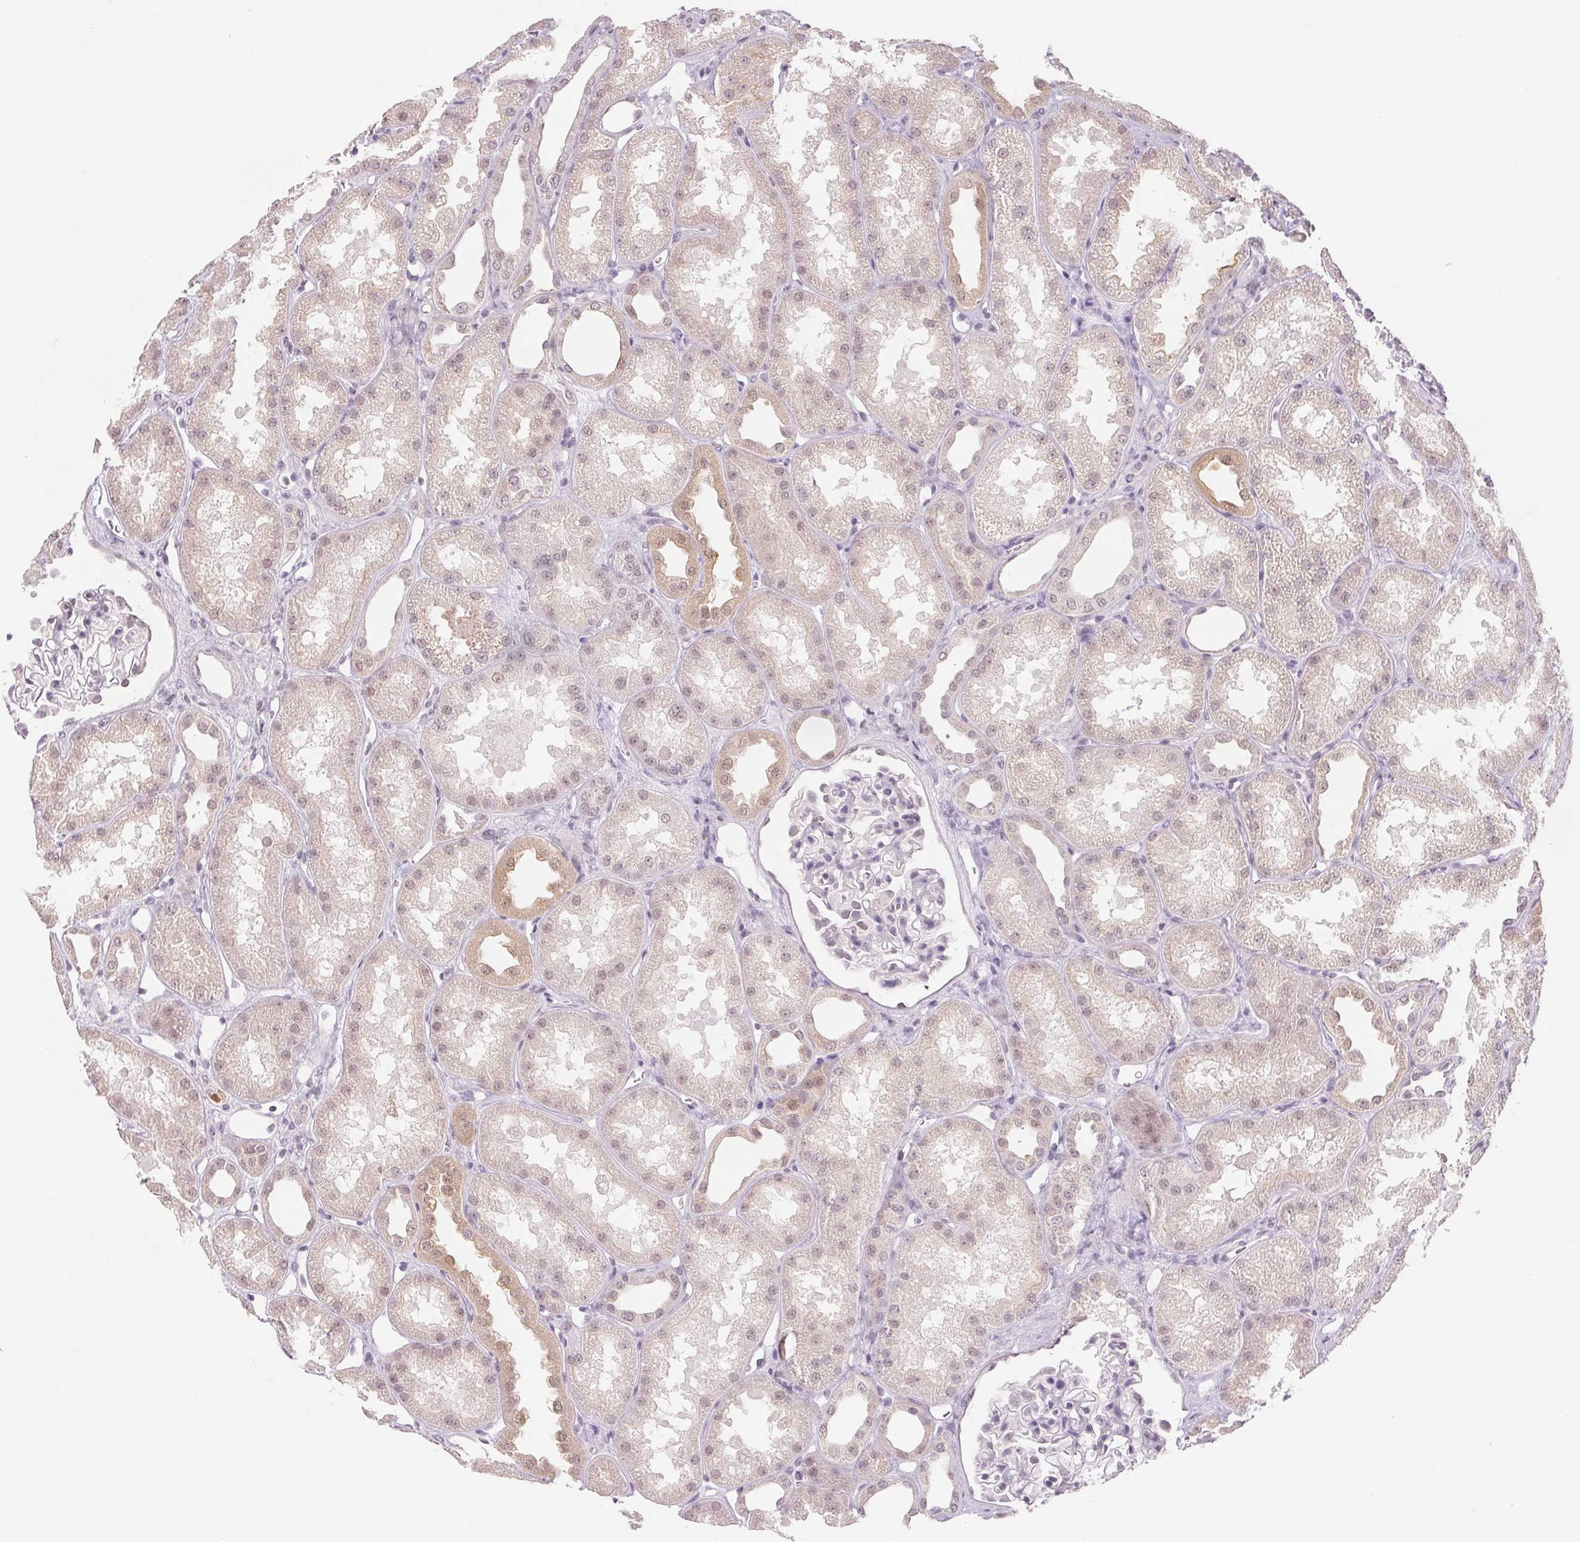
{"staining": {"intensity": "negative", "quantity": "none", "location": "none"}, "tissue": "kidney", "cell_type": "Cells in glomeruli", "image_type": "normal", "snomed": [{"axis": "morphology", "description": "Normal tissue, NOS"}, {"axis": "topography", "description": "Kidney"}], "caption": "Protein analysis of unremarkable kidney shows no significant expression in cells in glomeruli.", "gene": "NXF3", "patient": {"sex": "male", "age": 61}}